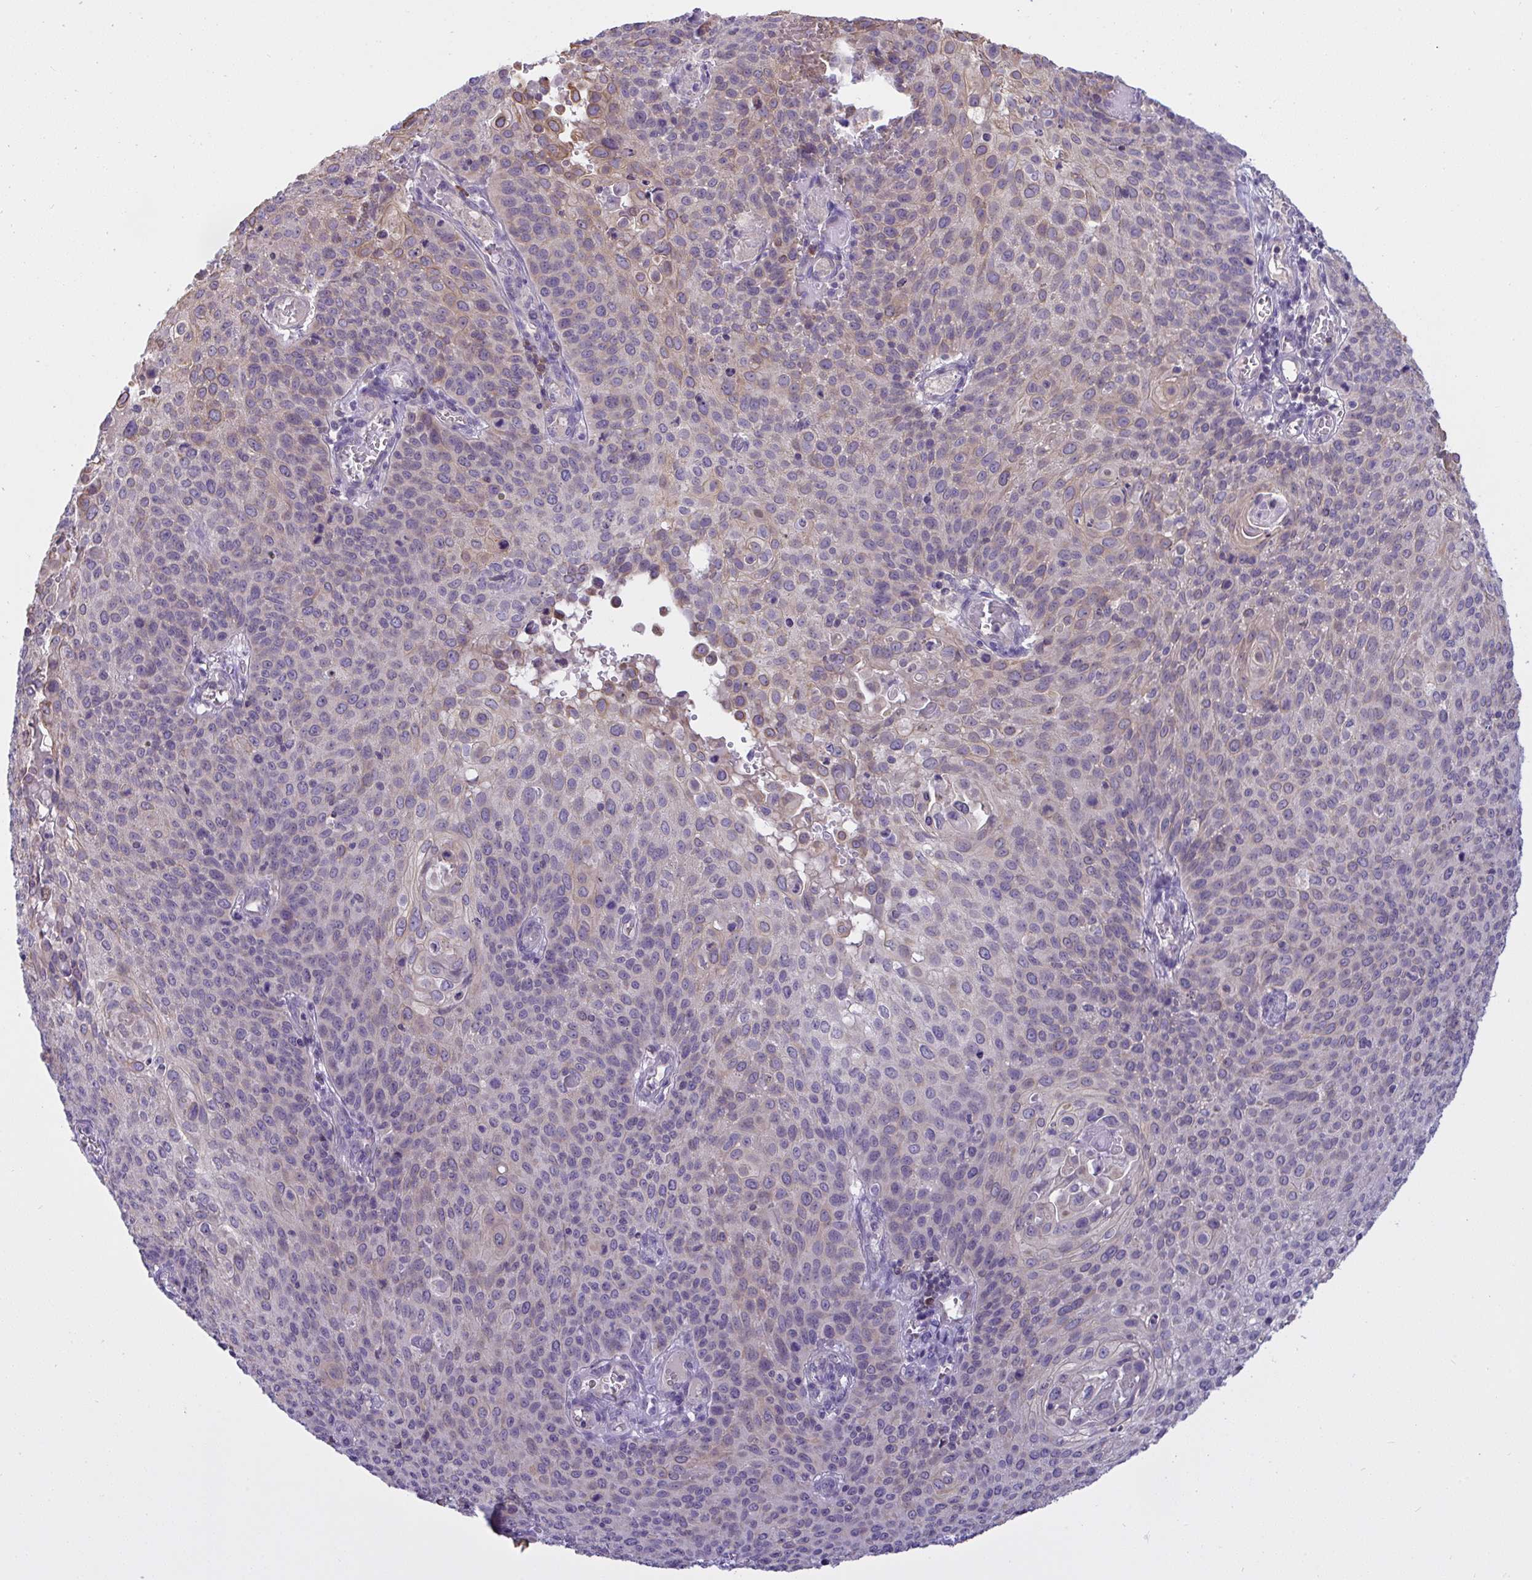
{"staining": {"intensity": "weak", "quantity": "<25%", "location": "cytoplasmic/membranous"}, "tissue": "cervical cancer", "cell_type": "Tumor cells", "image_type": "cancer", "snomed": [{"axis": "morphology", "description": "Squamous cell carcinoma, NOS"}, {"axis": "topography", "description": "Cervix"}], "caption": "Immunohistochemistry (IHC) image of neoplastic tissue: squamous cell carcinoma (cervical) stained with DAB (3,3'-diaminobenzidine) exhibits no significant protein positivity in tumor cells. (DAB (3,3'-diaminobenzidine) immunohistochemistry (IHC) with hematoxylin counter stain).", "gene": "TMEM41A", "patient": {"sex": "female", "age": 65}}